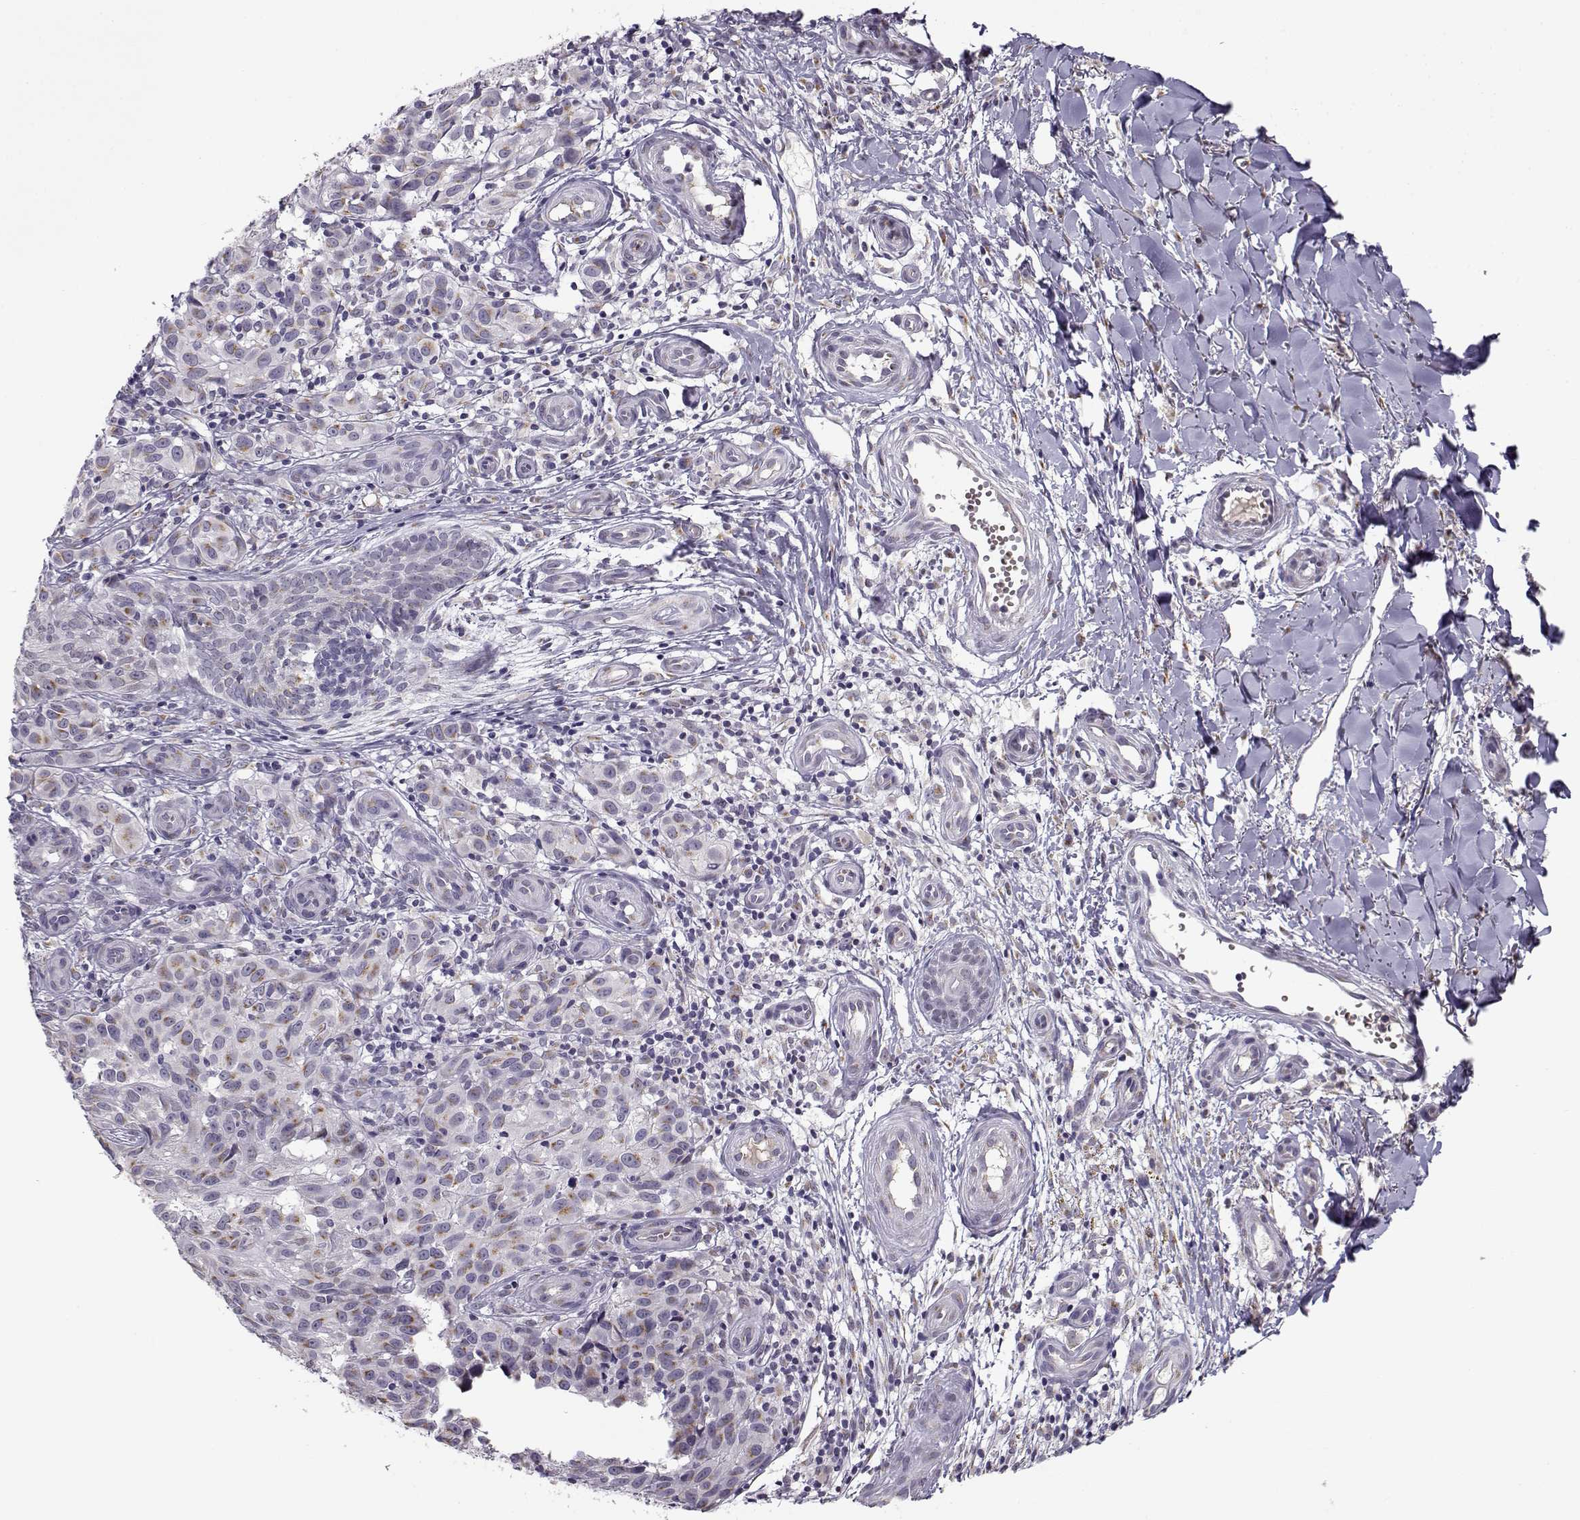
{"staining": {"intensity": "weak", "quantity": ">75%", "location": "cytoplasmic/membranous"}, "tissue": "melanoma", "cell_type": "Tumor cells", "image_type": "cancer", "snomed": [{"axis": "morphology", "description": "Malignant melanoma, NOS"}, {"axis": "topography", "description": "Skin"}], "caption": "Immunohistochemical staining of human malignant melanoma shows weak cytoplasmic/membranous protein positivity in approximately >75% of tumor cells.", "gene": "SLC4A5", "patient": {"sex": "female", "age": 53}}